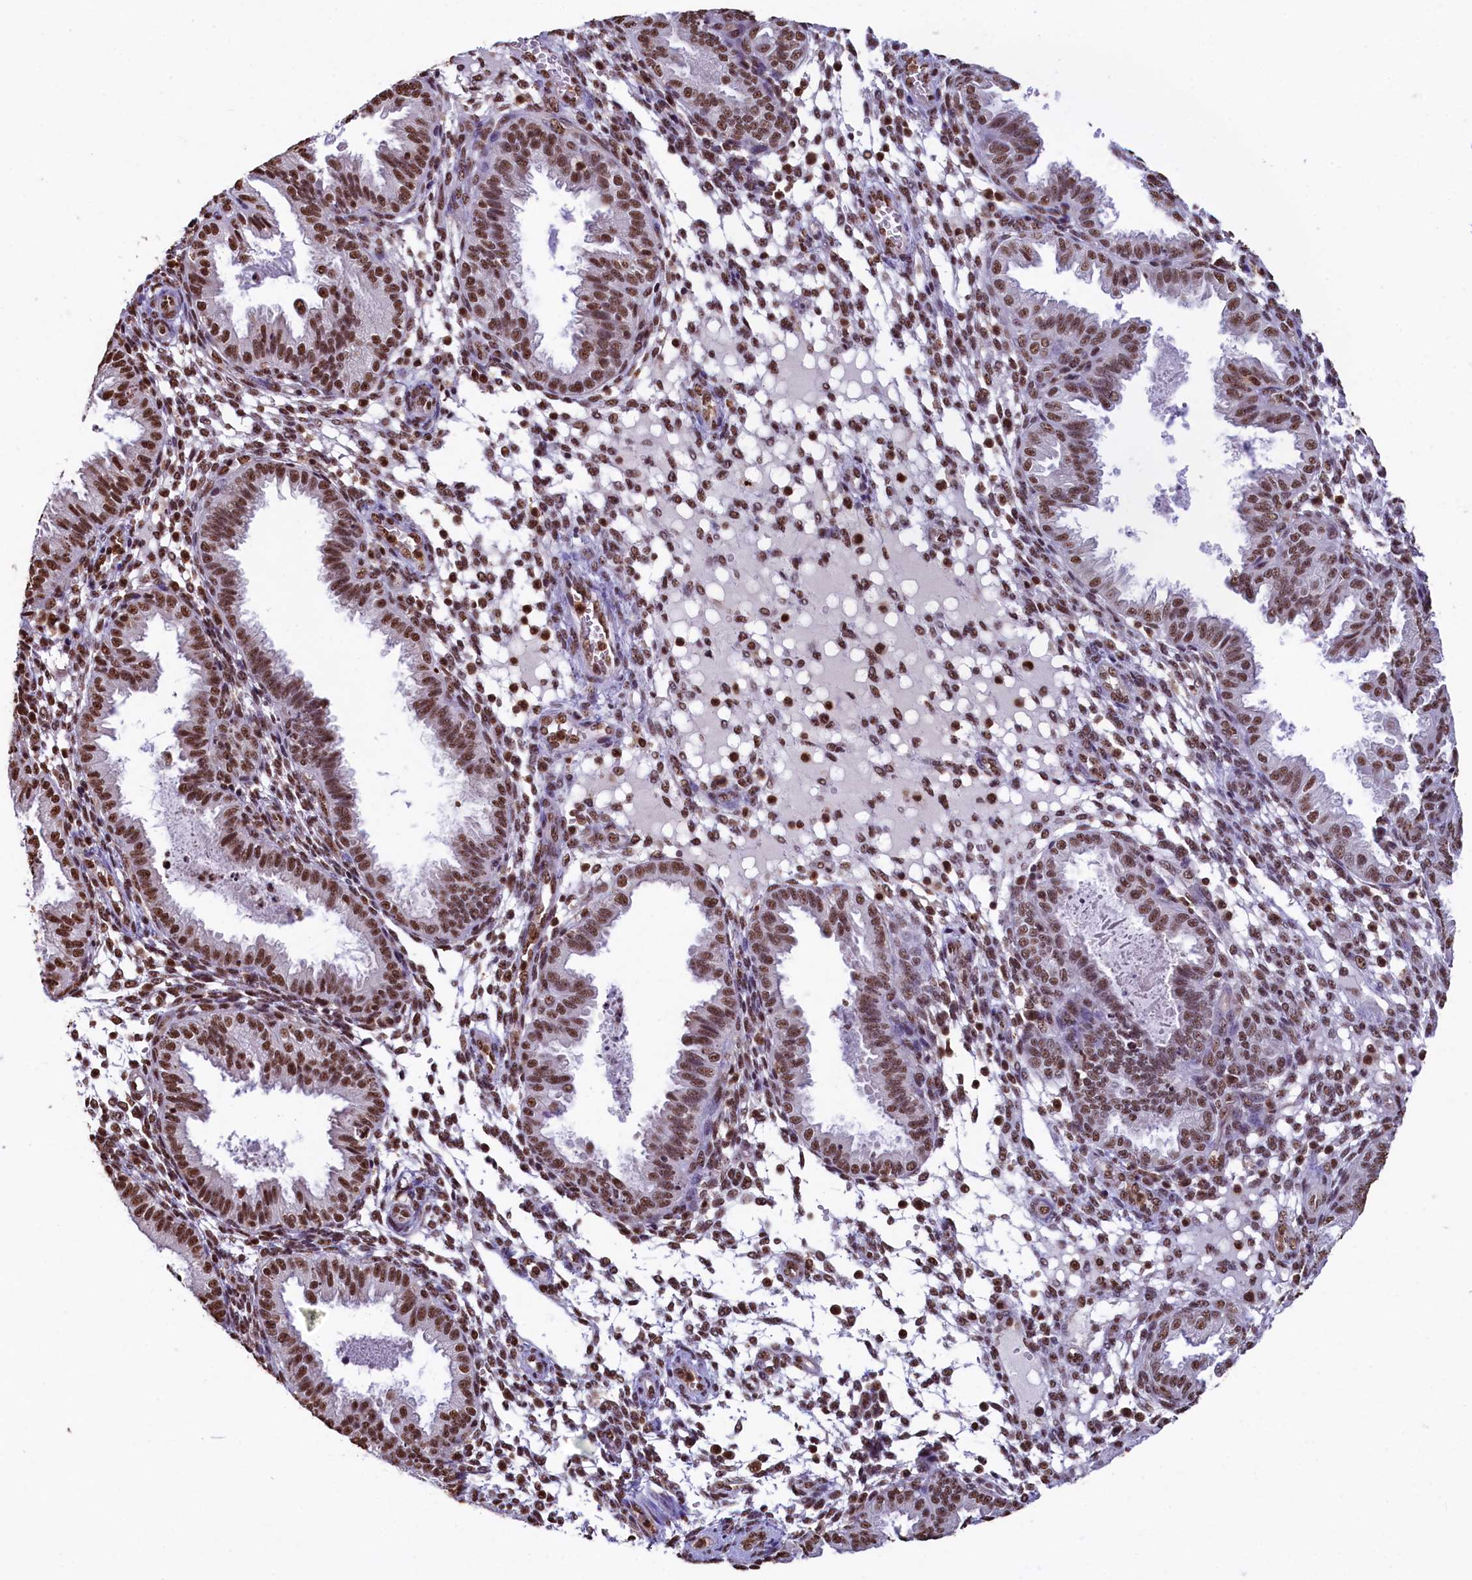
{"staining": {"intensity": "moderate", "quantity": "25%-75%", "location": "nuclear"}, "tissue": "endometrium", "cell_type": "Cells in endometrial stroma", "image_type": "normal", "snomed": [{"axis": "morphology", "description": "Normal tissue, NOS"}, {"axis": "topography", "description": "Endometrium"}], "caption": "Cells in endometrial stroma display moderate nuclear expression in about 25%-75% of cells in unremarkable endometrium. (Brightfield microscopy of DAB IHC at high magnification).", "gene": "SNRPD2", "patient": {"sex": "female", "age": 33}}